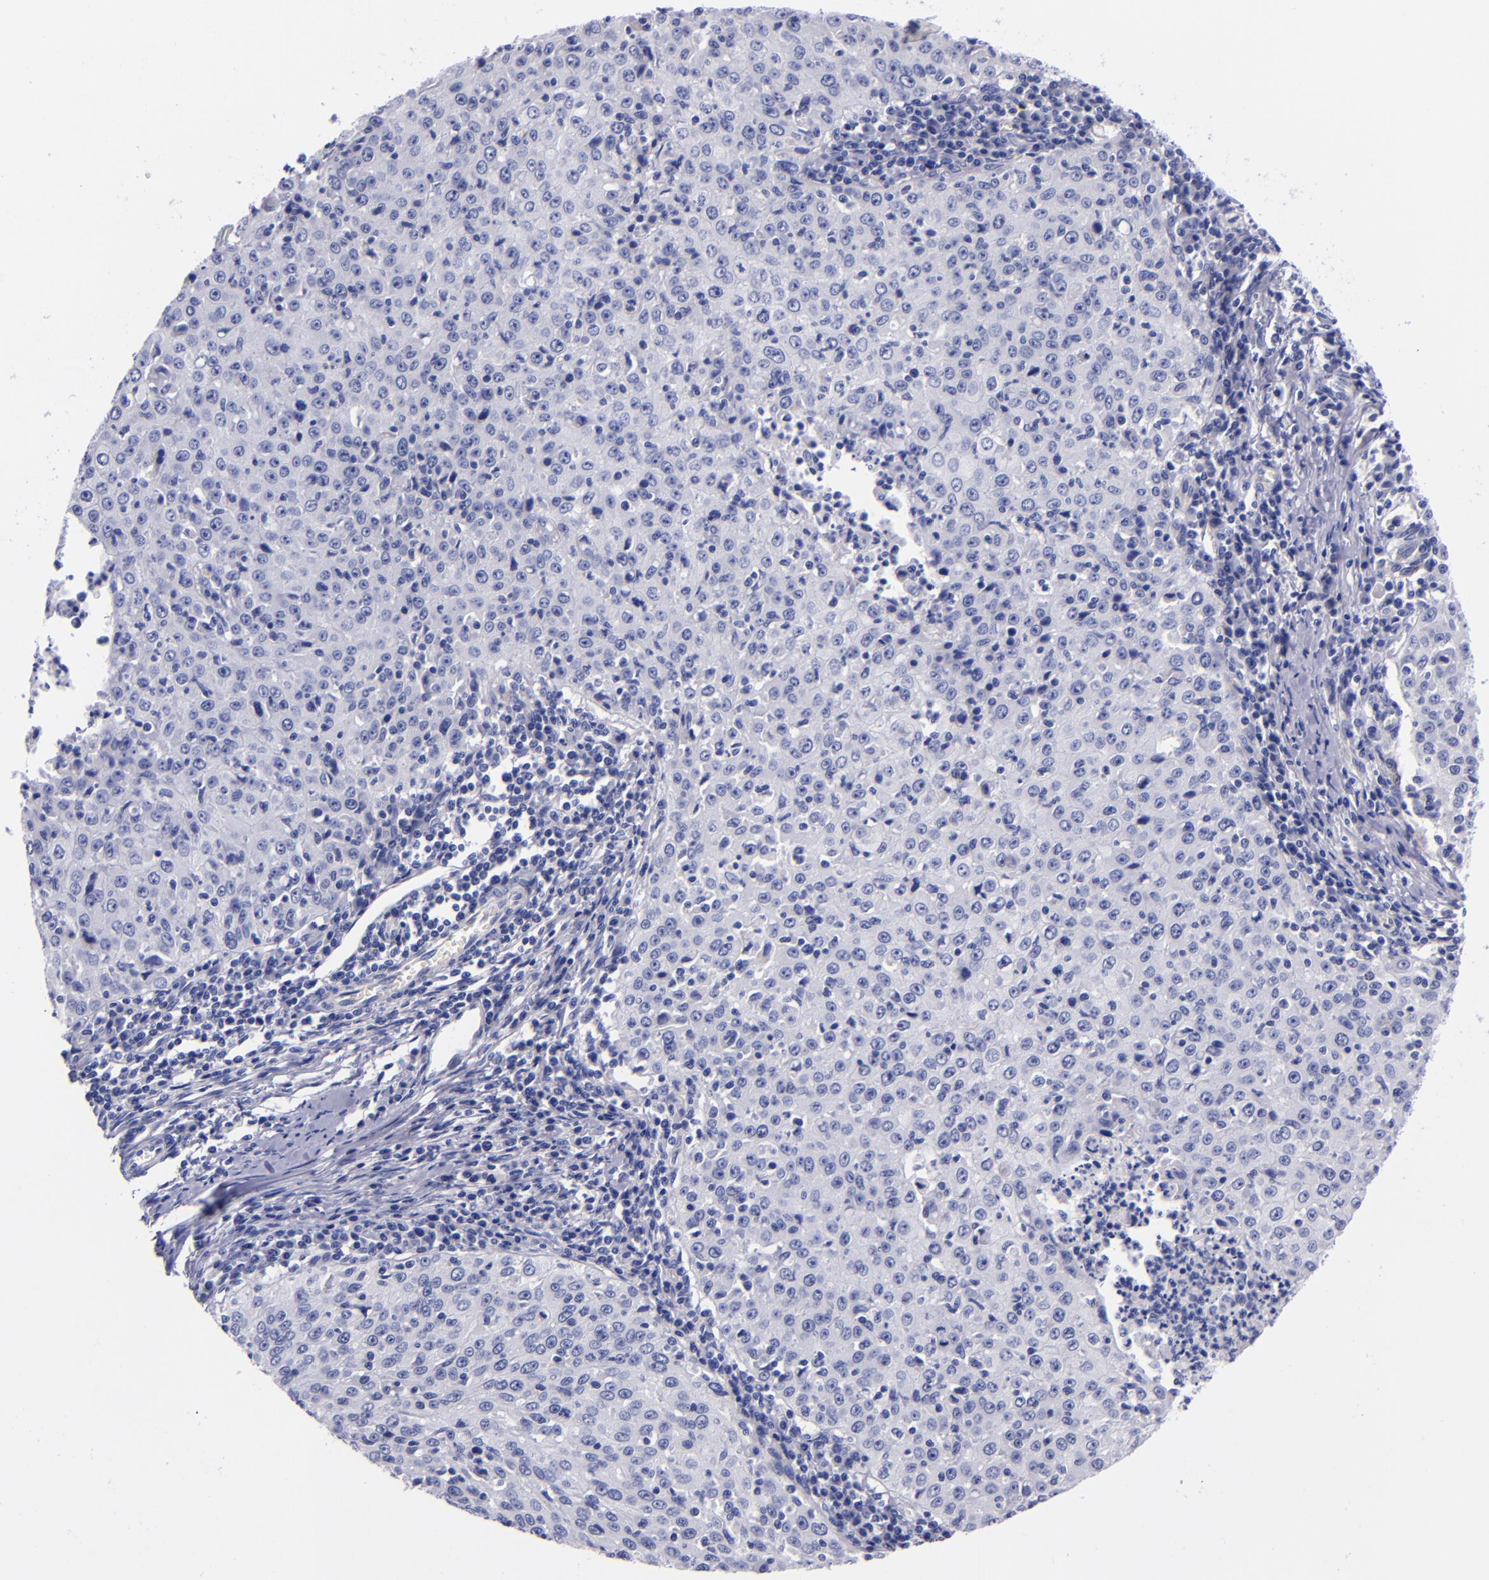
{"staining": {"intensity": "negative", "quantity": "none", "location": "none"}, "tissue": "cervical cancer", "cell_type": "Tumor cells", "image_type": "cancer", "snomed": [{"axis": "morphology", "description": "Squamous cell carcinoma, NOS"}, {"axis": "topography", "description": "Cervix"}], "caption": "The IHC image has no significant positivity in tumor cells of cervical cancer (squamous cell carcinoma) tissue. (DAB (3,3'-diaminobenzidine) immunohistochemistry (IHC) with hematoxylin counter stain).", "gene": "SV2A", "patient": {"sex": "female", "age": 27}}